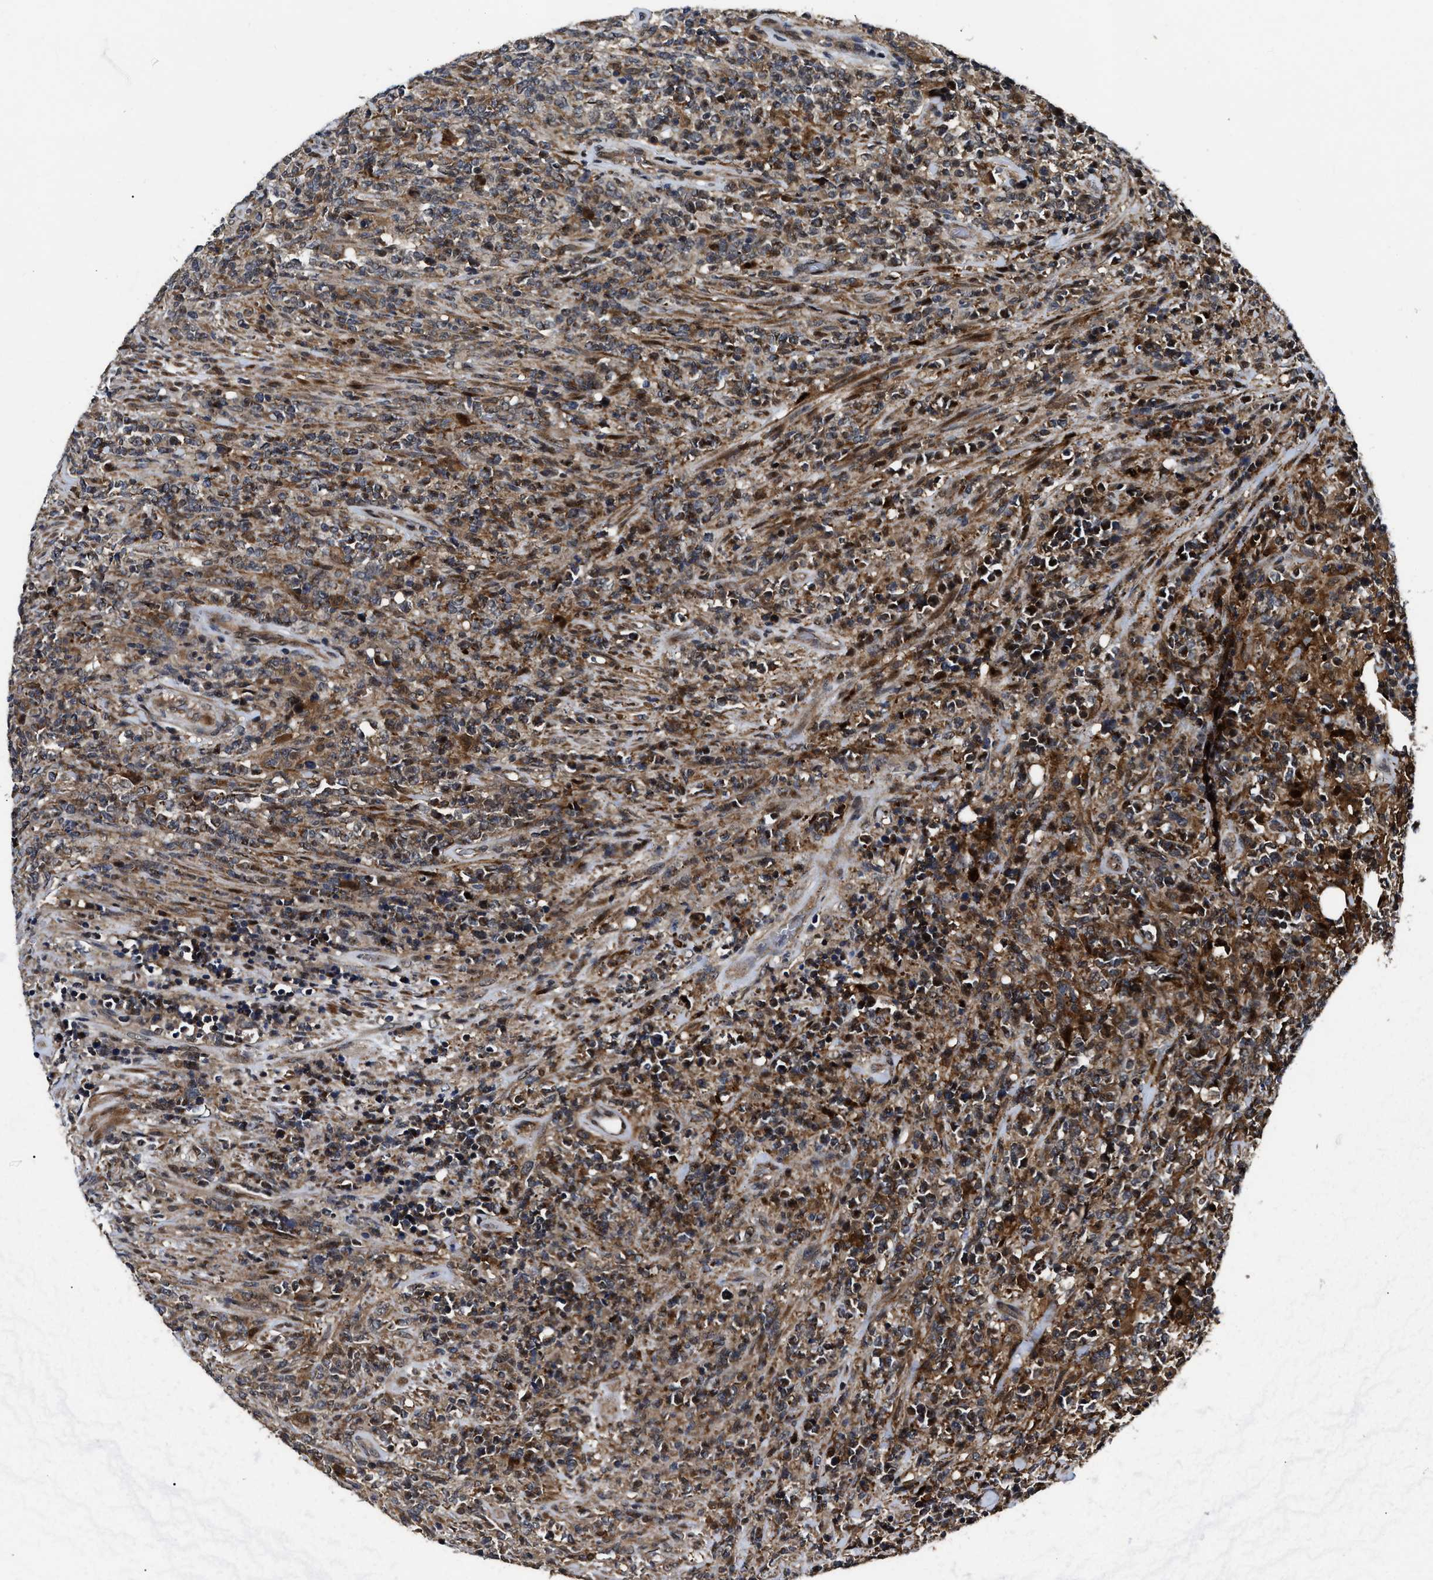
{"staining": {"intensity": "strong", "quantity": ">75%", "location": "cytoplasmic/membranous"}, "tissue": "lymphoma", "cell_type": "Tumor cells", "image_type": "cancer", "snomed": [{"axis": "morphology", "description": "Malignant lymphoma, non-Hodgkin's type, High grade"}, {"axis": "topography", "description": "Soft tissue"}], "caption": "The immunohistochemical stain highlights strong cytoplasmic/membranous expression in tumor cells of lymphoma tissue.", "gene": "PPWD1", "patient": {"sex": "male", "age": 18}}